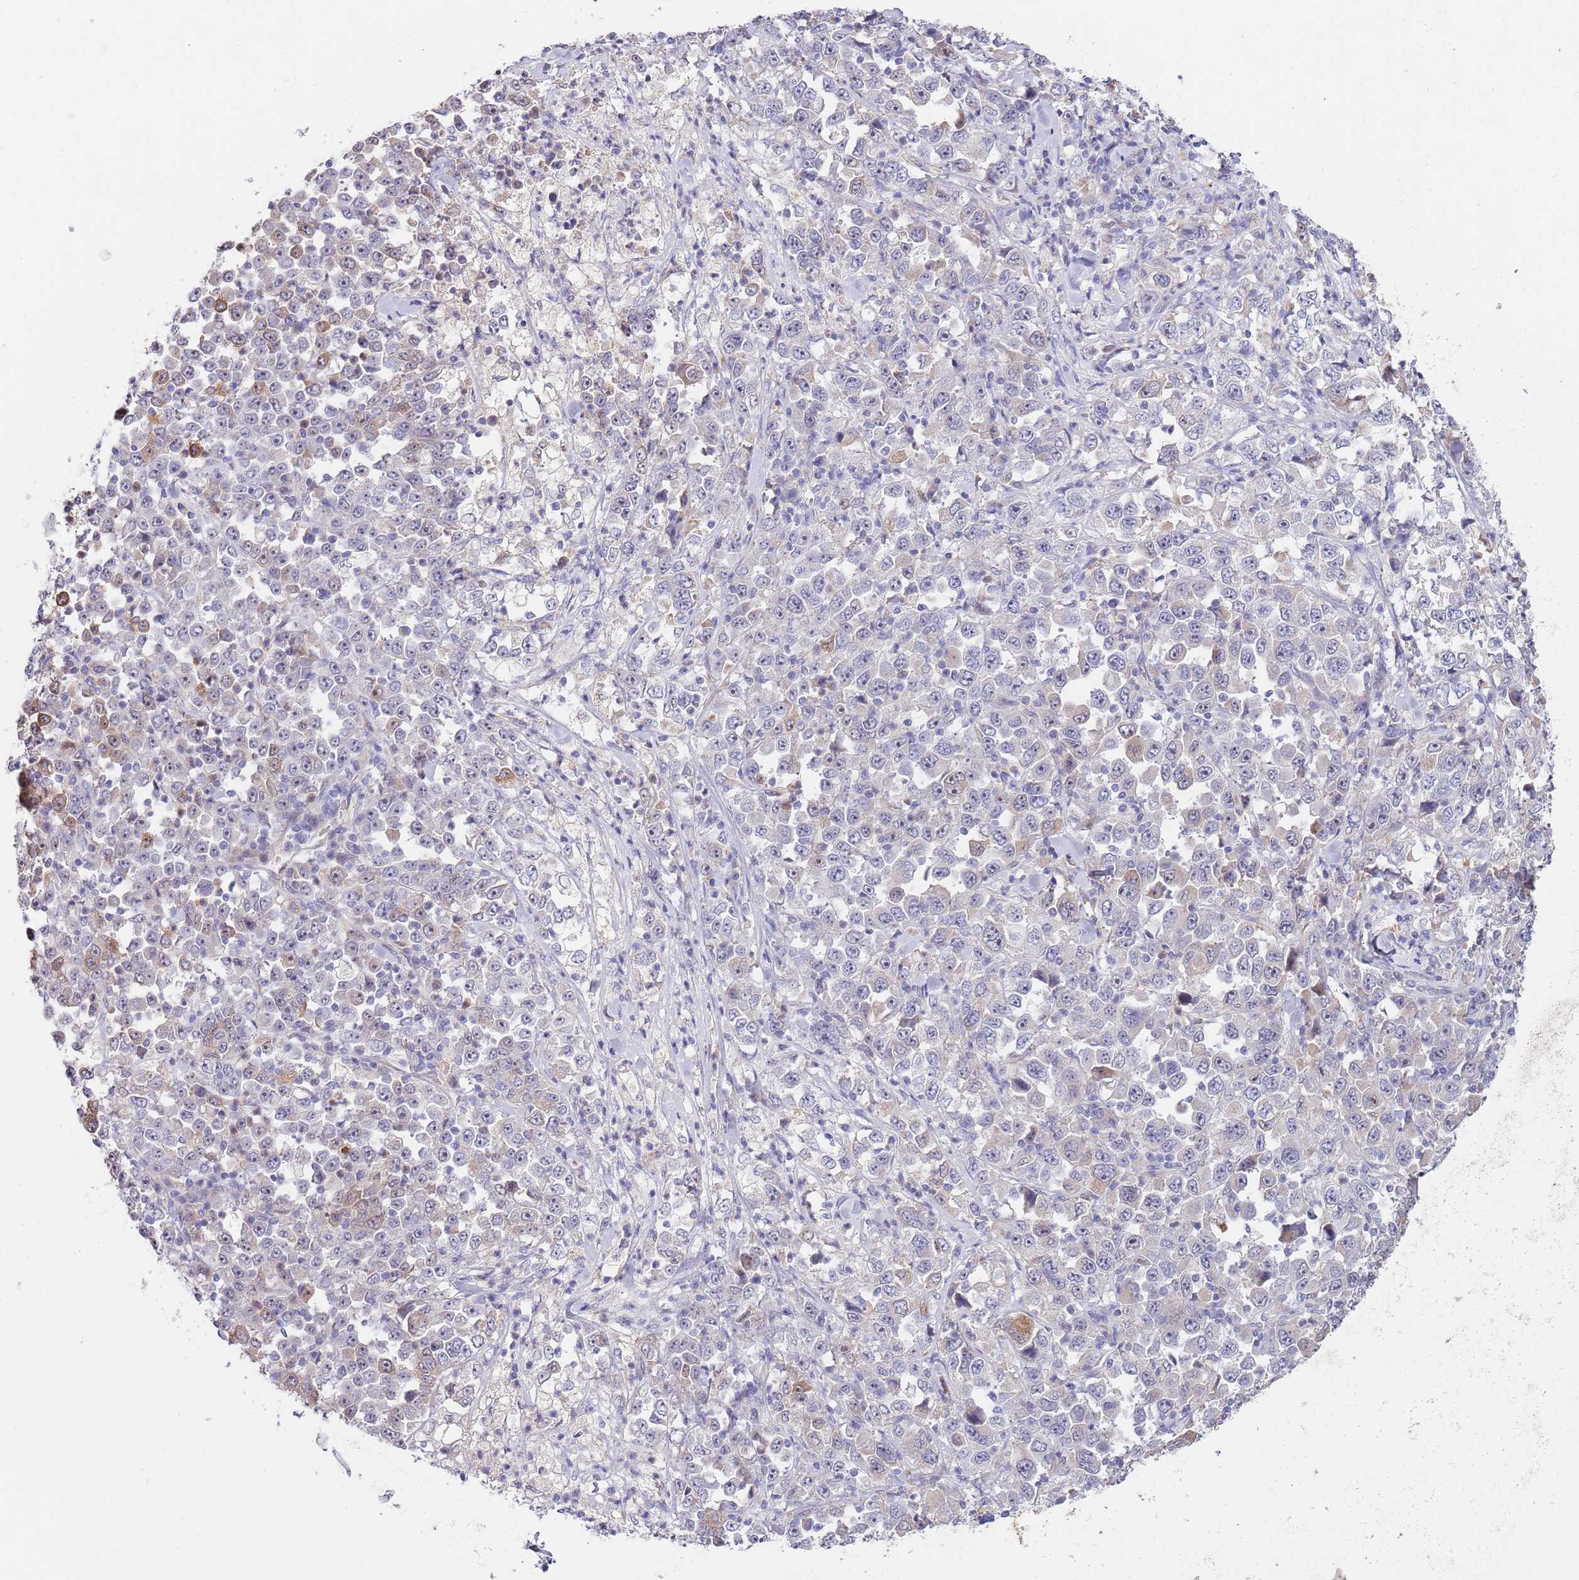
{"staining": {"intensity": "moderate", "quantity": "<25%", "location": "cytoplasmic/membranous"}, "tissue": "stomach cancer", "cell_type": "Tumor cells", "image_type": "cancer", "snomed": [{"axis": "morphology", "description": "Normal tissue, NOS"}, {"axis": "morphology", "description": "Adenocarcinoma, NOS"}, {"axis": "topography", "description": "Stomach, upper"}, {"axis": "topography", "description": "Stomach"}], "caption": "Protein expression analysis of human stomach adenocarcinoma reveals moderate cytoplasmic/membranous positivity in approximately <25% of tumor cells.", "gene": "AP1S2", "patient": {"sex": "male", "age": 59}}